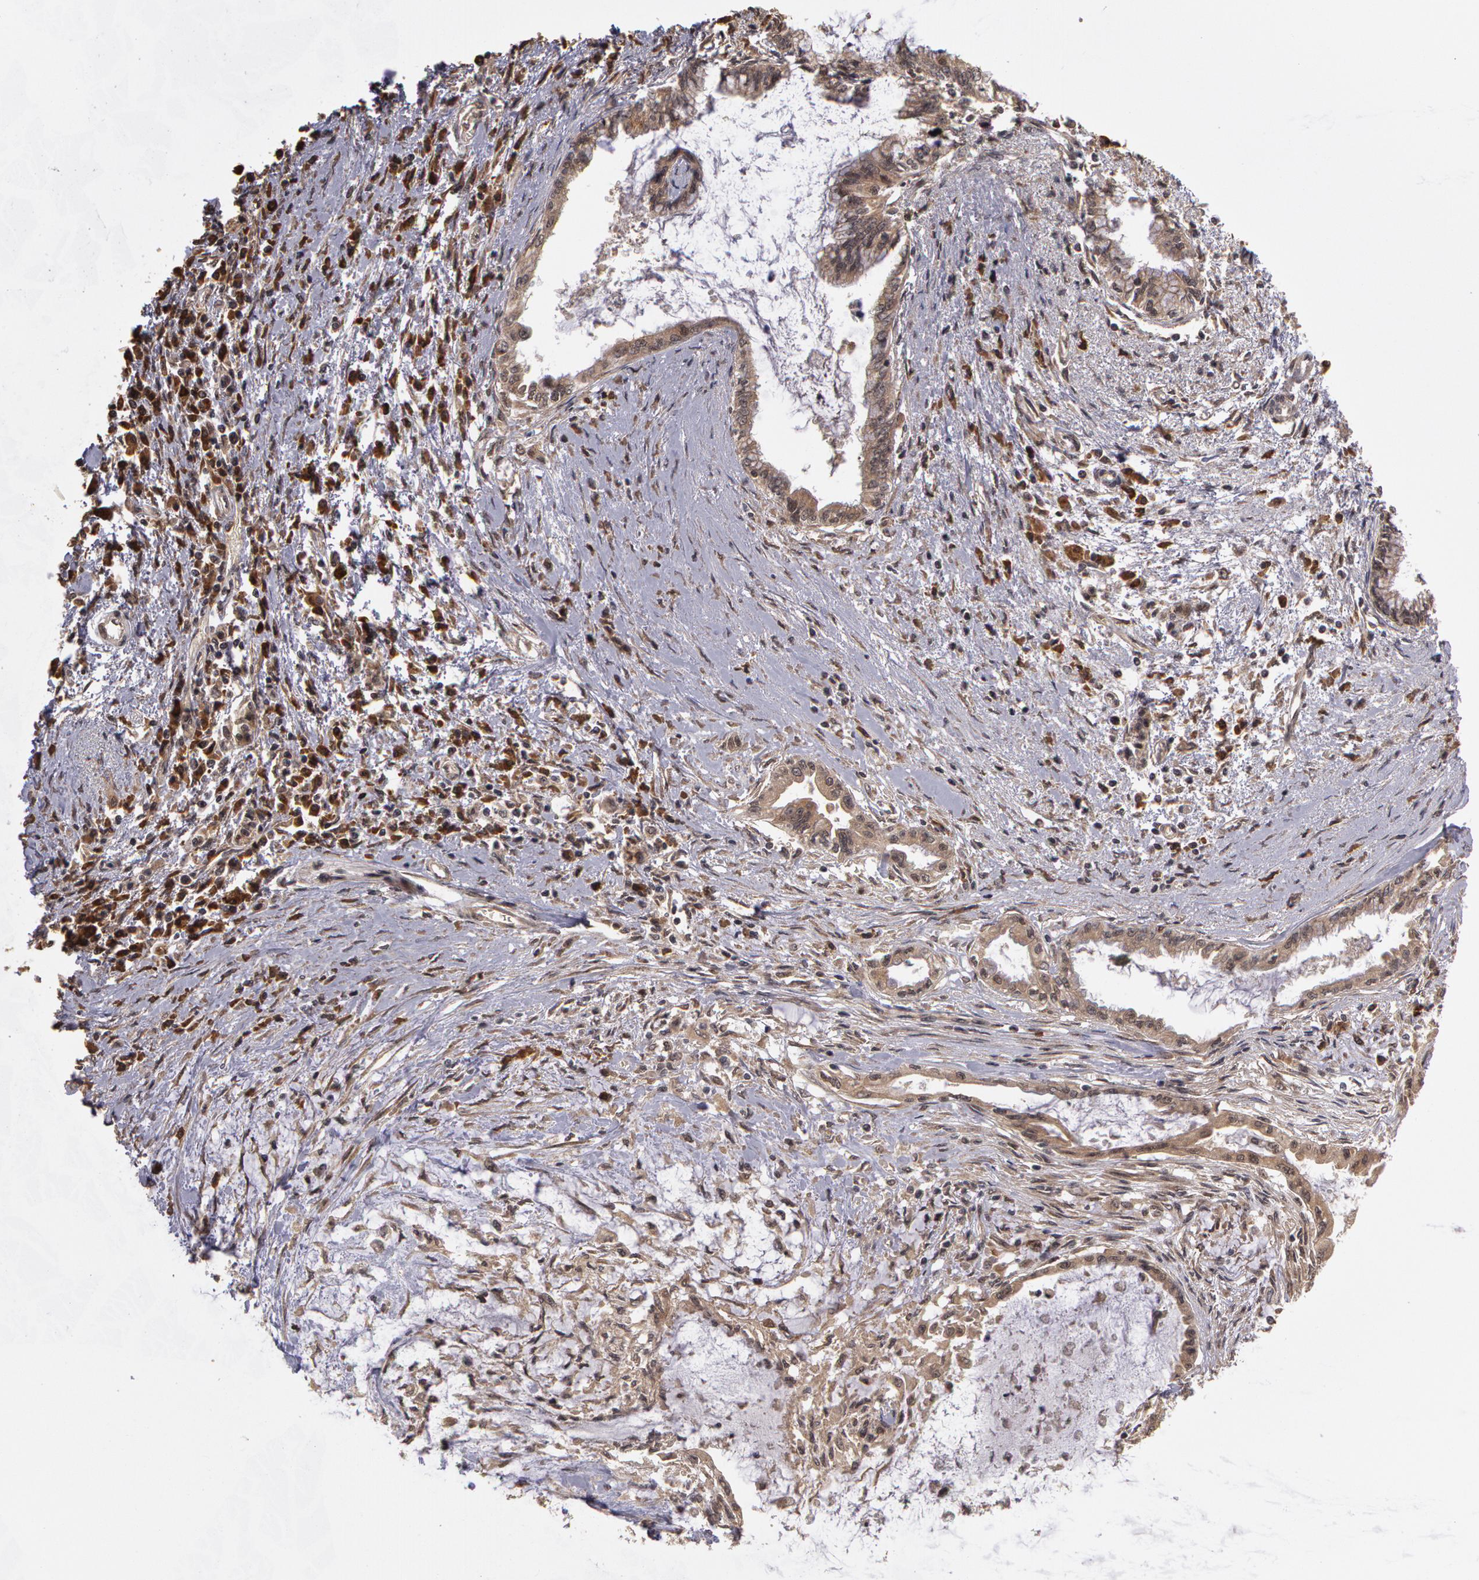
{"staining": {"intensity": "weak", "quantity": ">75%", "location": "cytoplasmic/membranous"}, "tissue": "pancreatic cancer", "cell_type": "Tumor cells", "image_type": "cancer", "snomed": [{"axis": "morphology", "description": "Adenocarcinoma, NOS"}, {"axis": "topography", "description": "Pancreas"}], "caption": "Pancreatic adenocarcinoma stained for a protein demonstrates weak cytoplasmic/membranous positivity in tumor cells. Nuclei are stained in blue.", "gene": "GLIS1", "patient": {"sex": "female", "age": 64}}